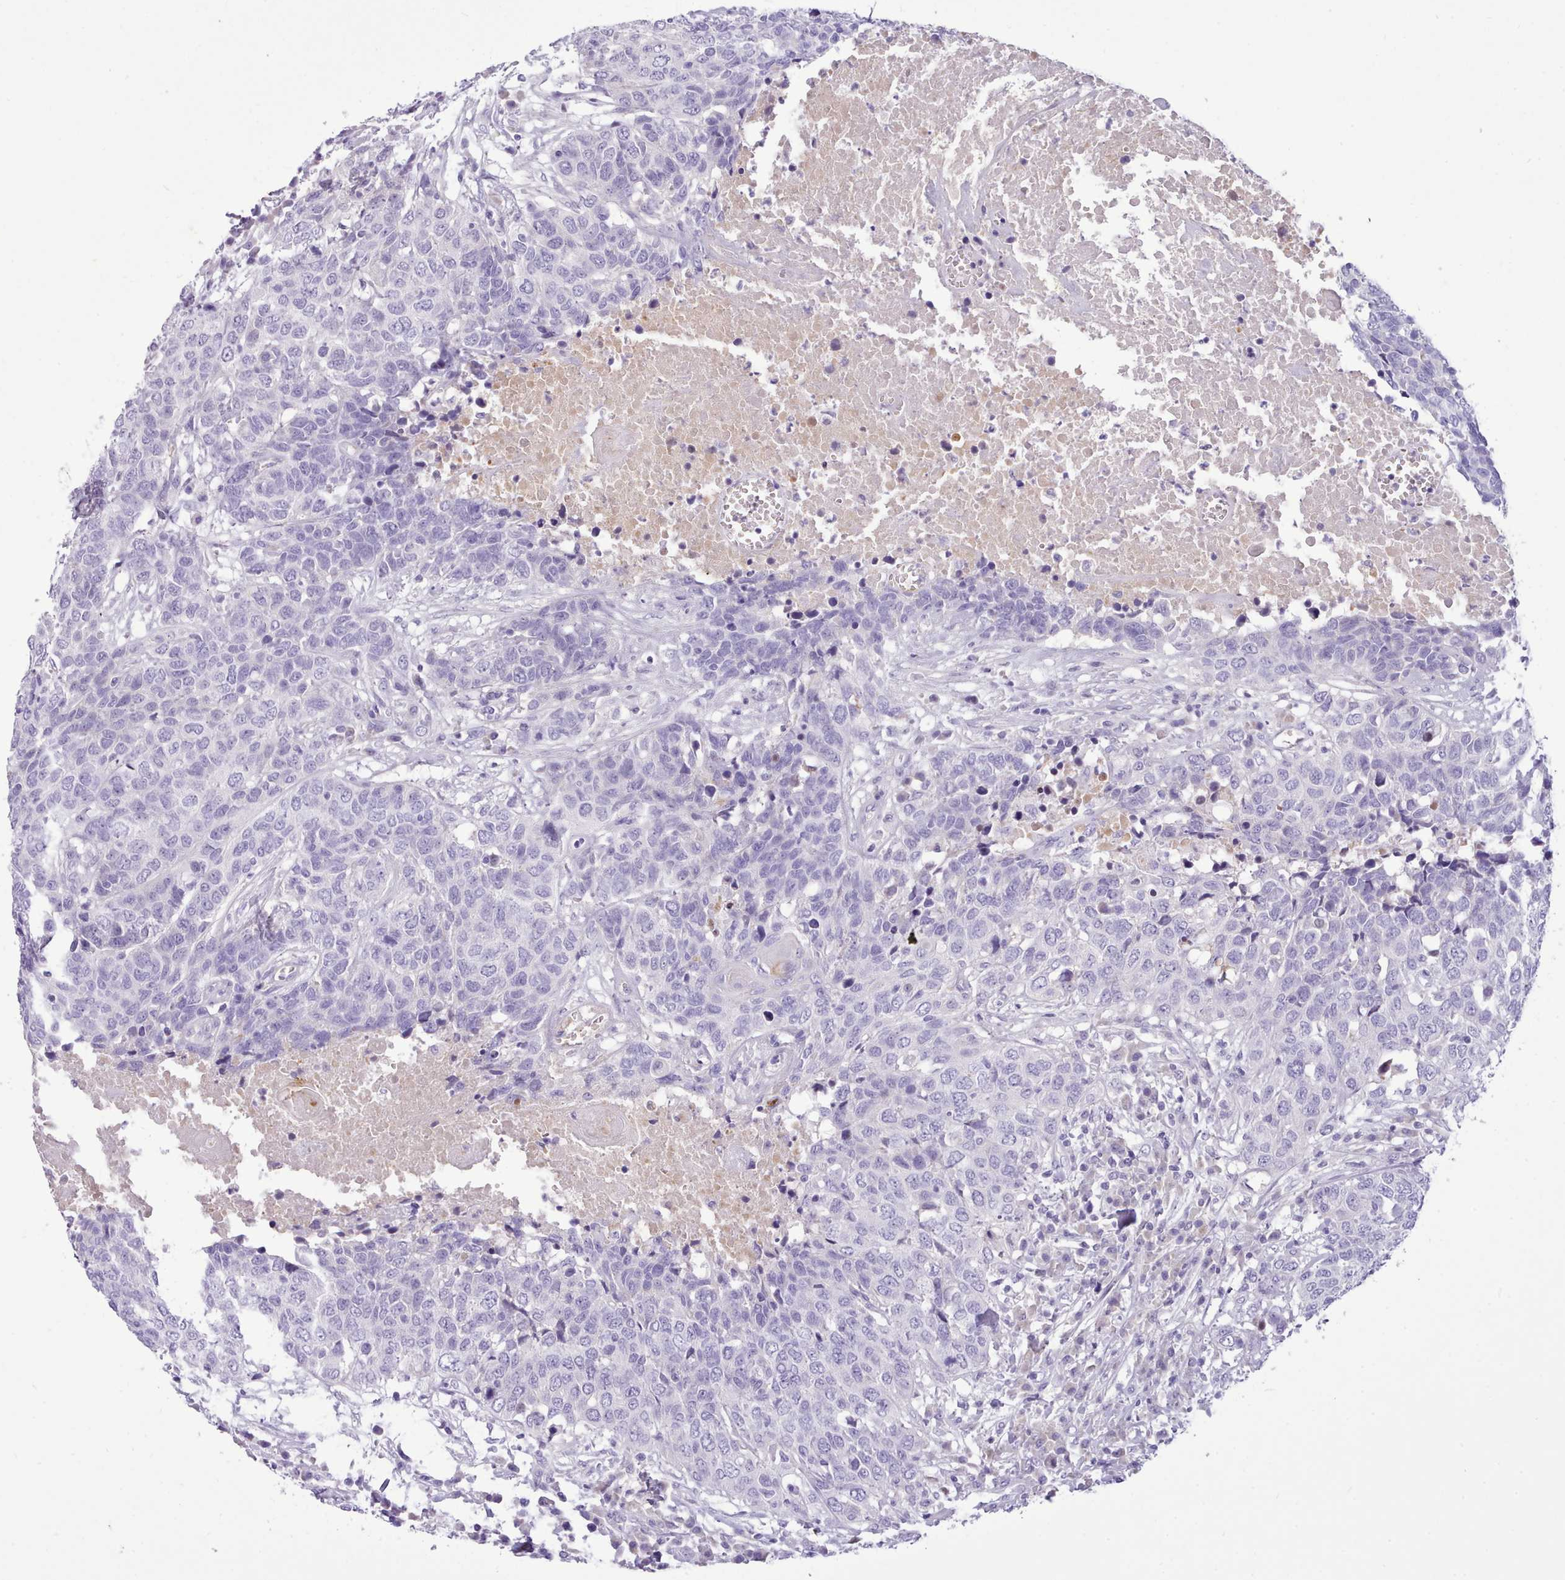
{"staining": {"intensity": "negative", "quantity": "none", "location": "none"}, "tissue": "head and neck cancer", "cell_type": "Tumor cells", "image_type": "cancer", "snomed": [{"axis": "morphology", "description": "Squamous cell carcinoma, NOS"}, {"axis": "topography", "description": "Head-Neck"}], "caption": "There is no significant positivity in tumor cells of head and neck cancer (squamous cell carcinoma). (DAB (3,3'-diaminobenzidine) immunohistochemistry with hematoxylin counter stain).", "gene": "CYP2A13", "patient": {"sex": "male", "age": 66}}